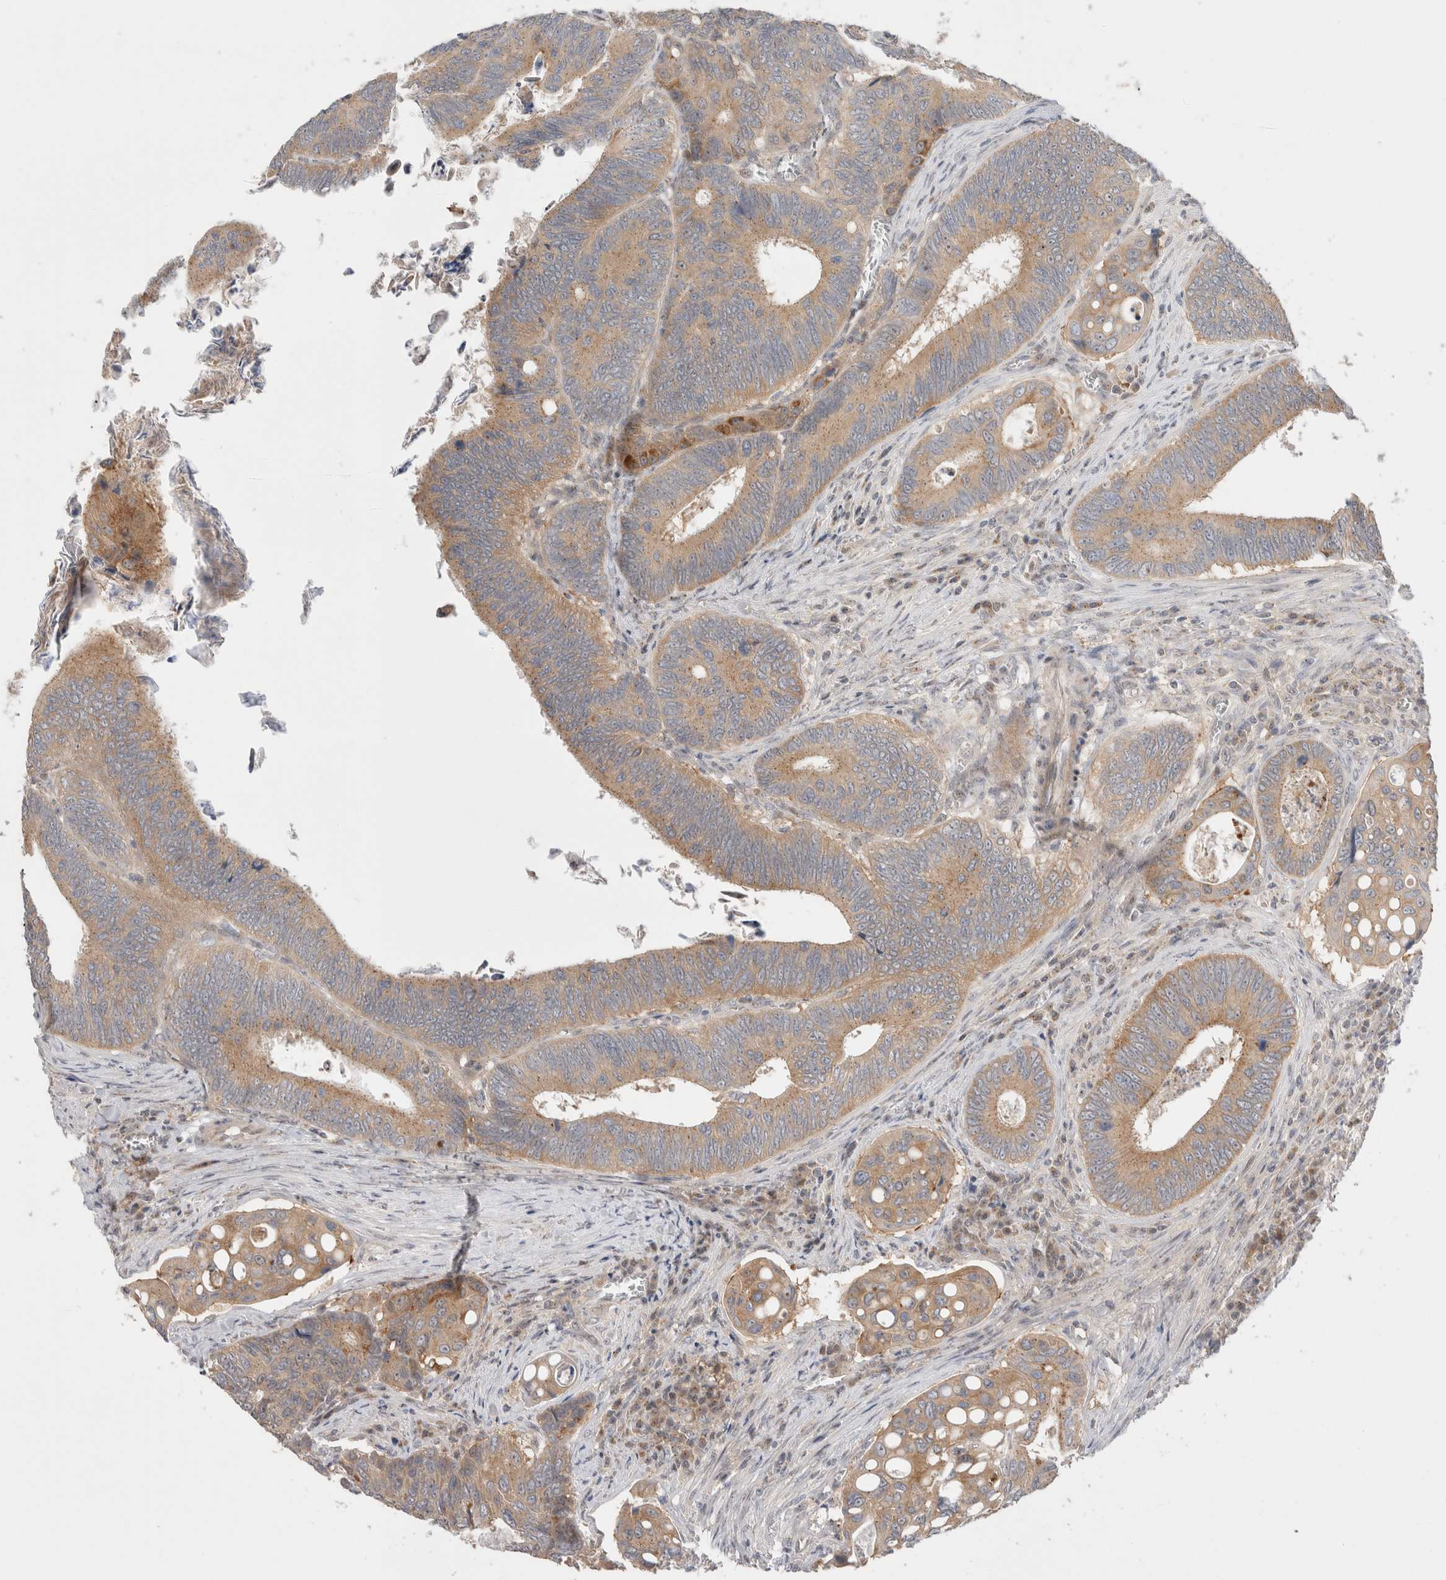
{"staining": {"intensity": "moderate", "quantity": ">75%", "location": "cytoplasmic/membranous"}, "tissue": "colorectal cancer", "cell_type": "Tumor cells", "image_type": "cancer", "snomed": [{"axis": "morphology", "description": "Inflammation, NOS"}, {"axis": "morphology", "description": "Adenocarcinoma, NOS"}, {"axis": "topography", "description": "Colon"}], "caption": "Moderate cytoplasmic/membranous protein expression is seen in about >75% of tumor cells in colorectal cancer. Immunohistochemistry stains the protein in brown and the nuclei are stained blue.", "gene": "SLC29A1", "patient": {"sex": "male", "age": 72}}